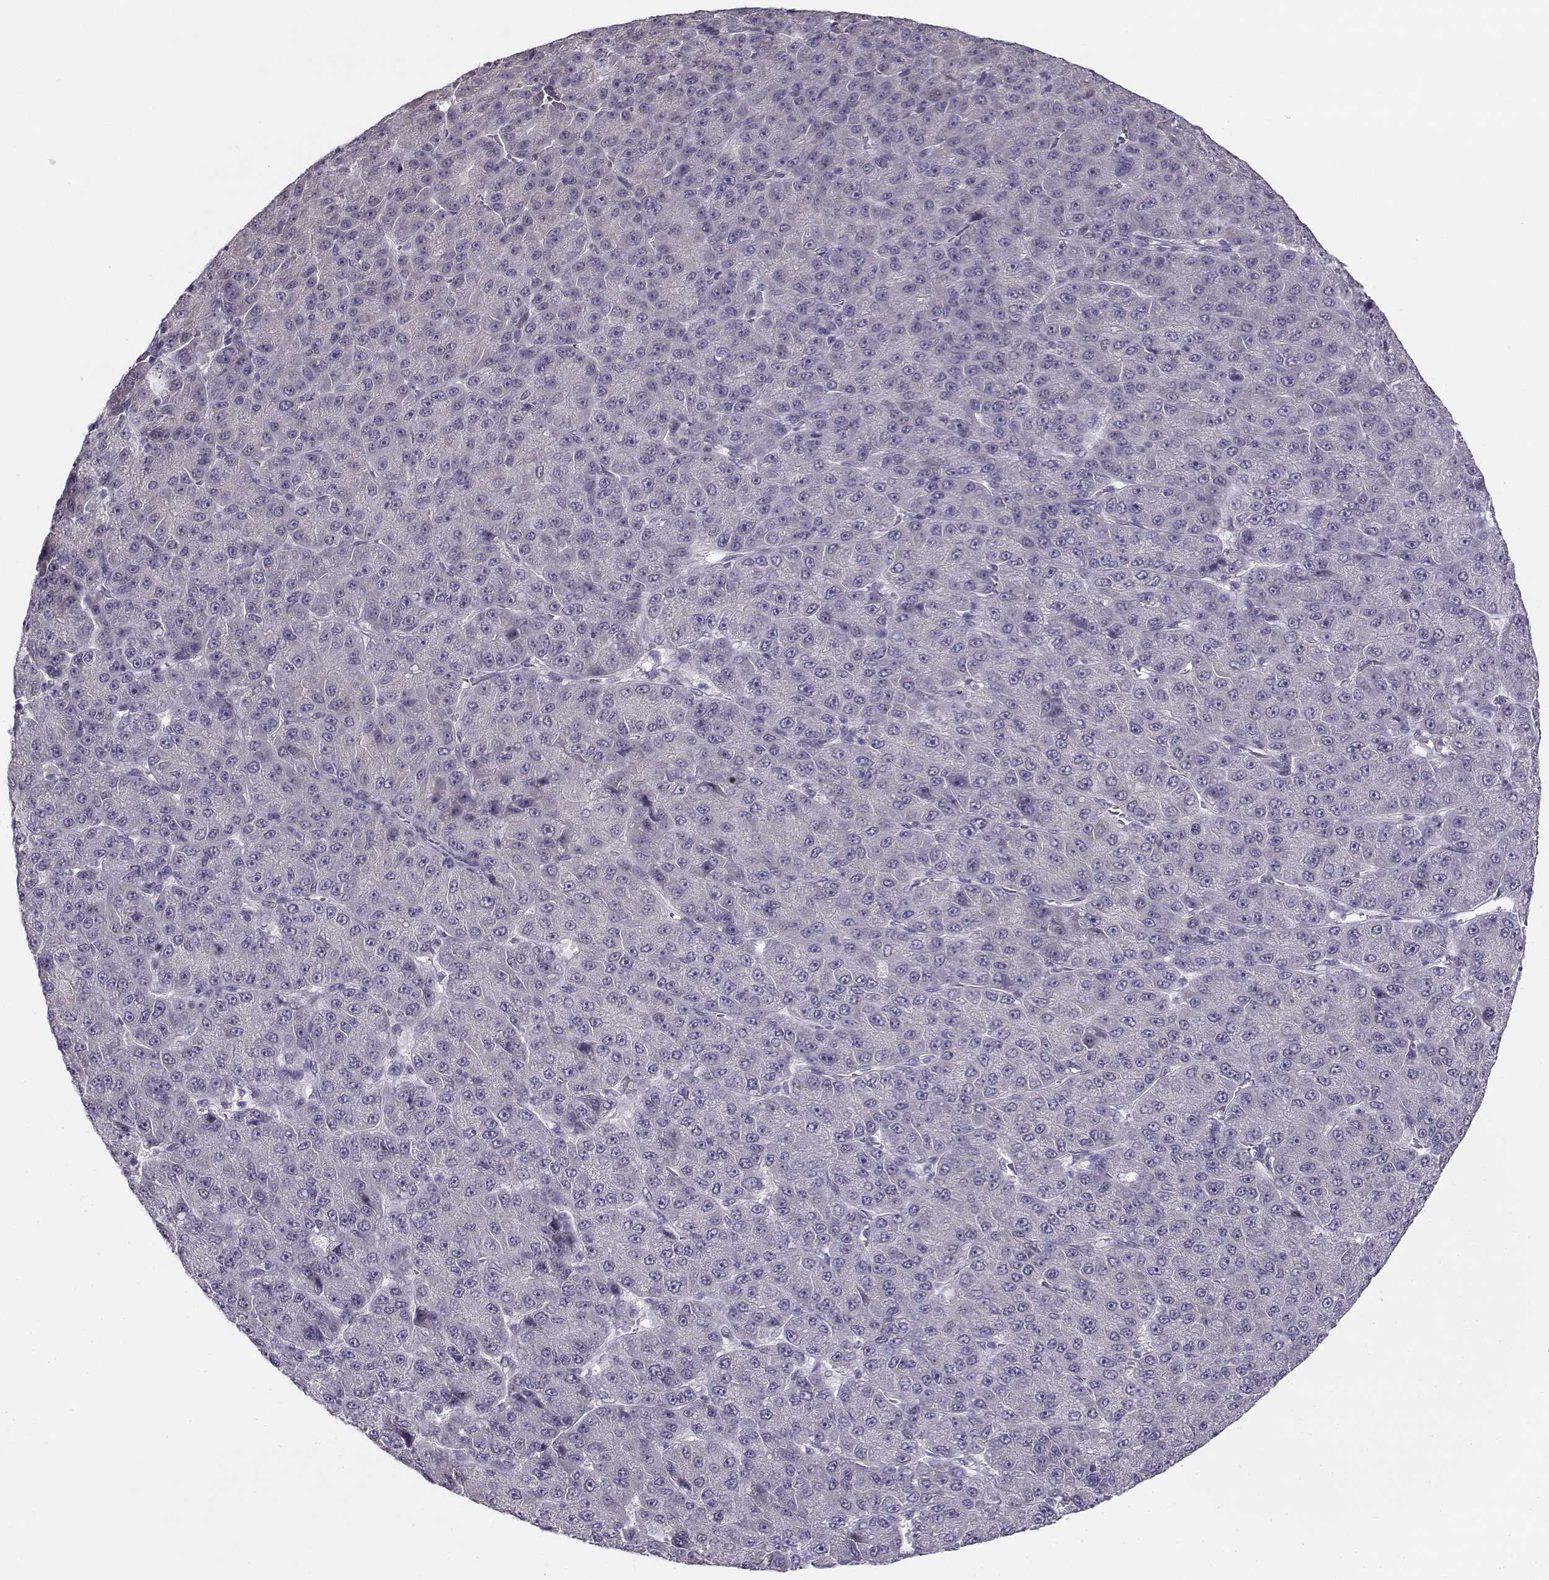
{"staining": {"intensity": "negative", "quantity": "none", "location": "none"}, "tissue": "liver cancer", "cell_type": "Tumor cells", "image_type": "cancer", "snomed": [{"axis": "morphology", "description": "Carcinoma, Hepatocellular, NOS"}, {"axis": "topography", "description": "Liver"}], "caption": "Human liver cancer (hepatocellular carcinoma) stained for a protein using IHC reveals no staining in tumor cells.", "gene": "C16orf86", "patient": {"sex": "male", "age": 67}}